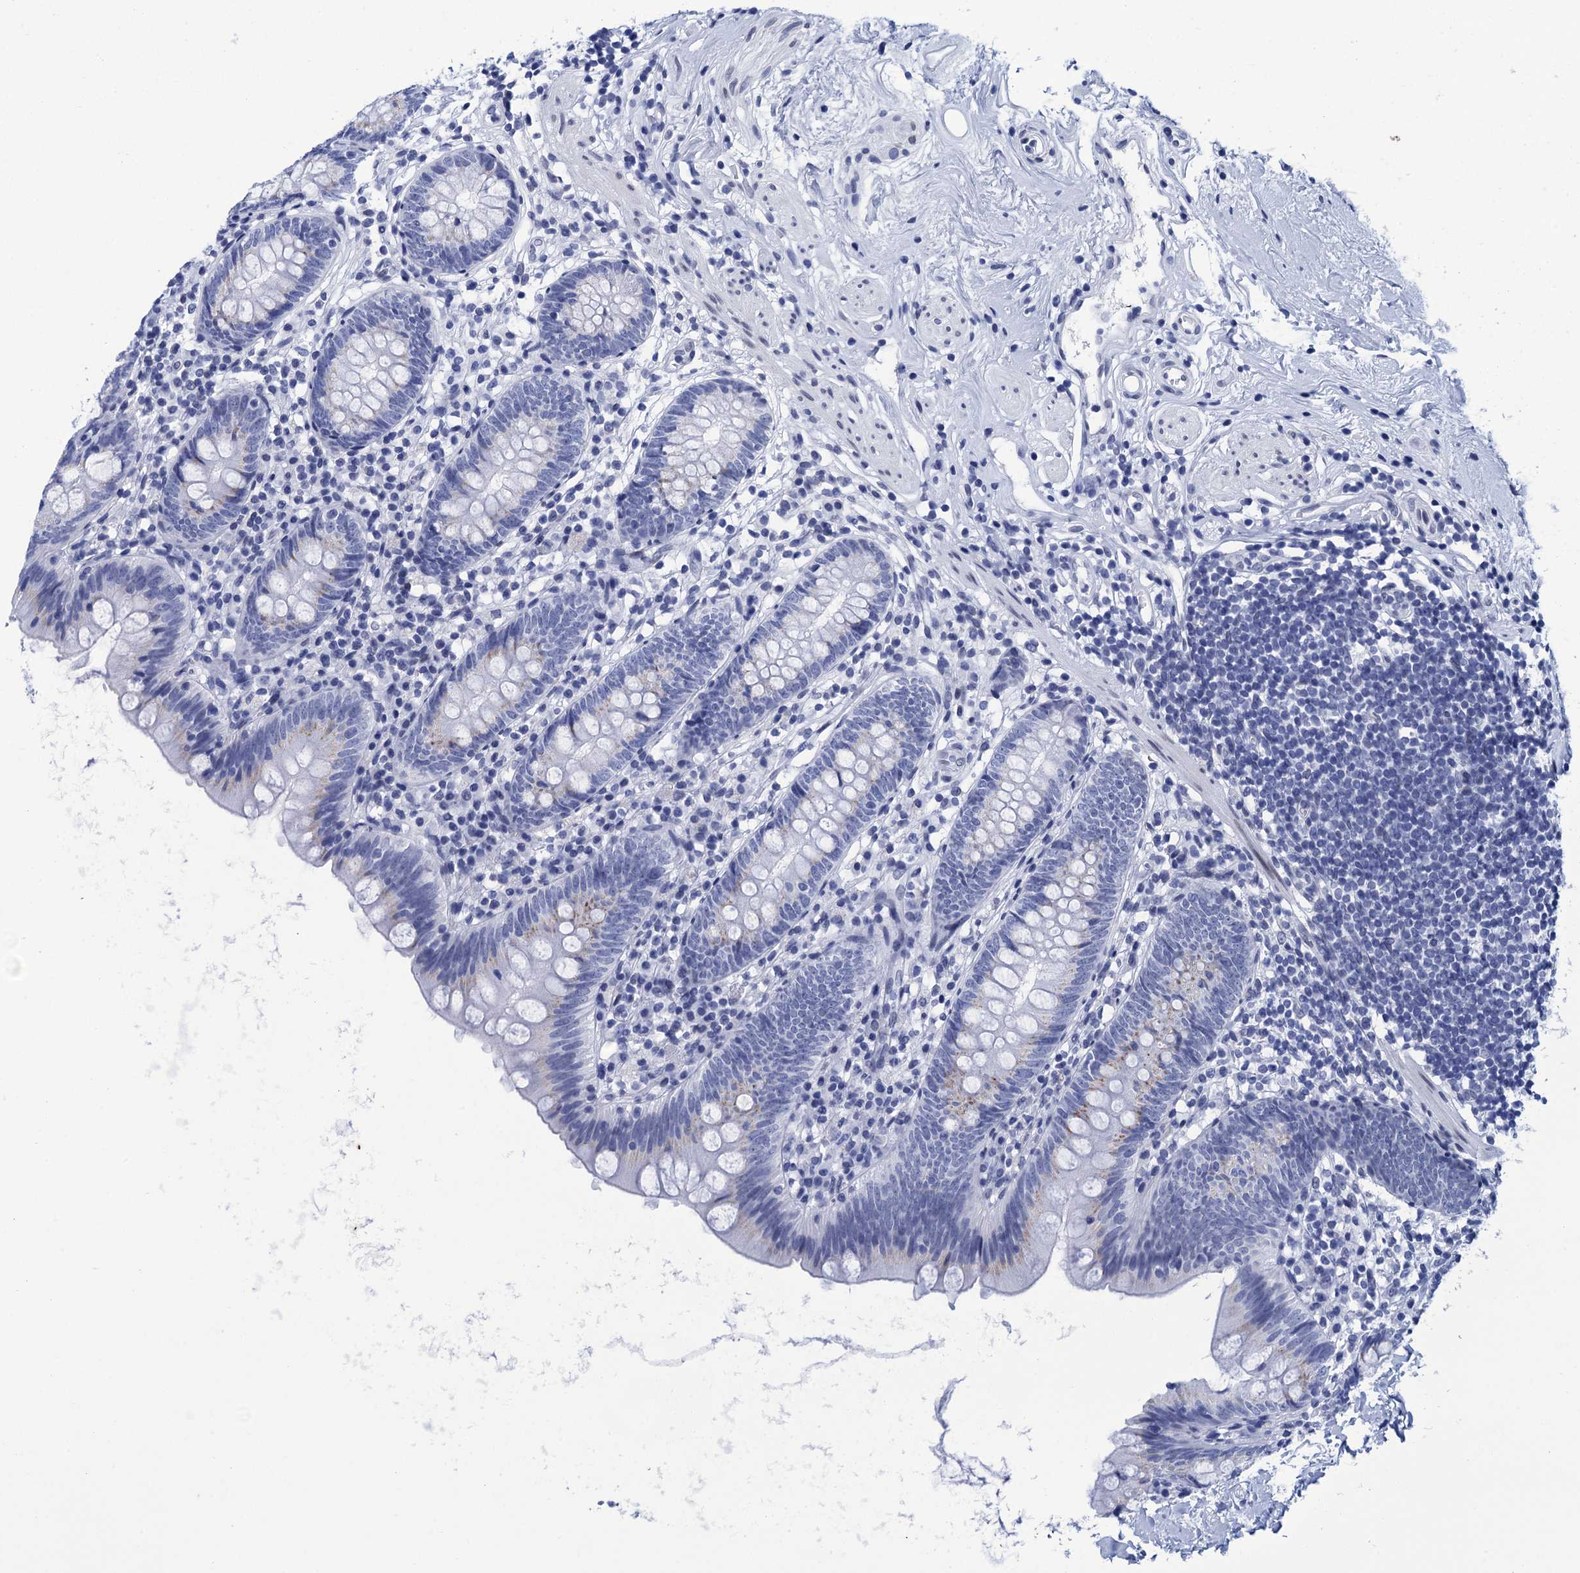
{"staining": {"intensity": "weak", "quantity": "<25%", "location": "cytoplasmic/membranous"}, "tissue": "appendix", "cell_type": "Glandular cells", "image_type": "normal", "snomed": [{"axis": "morphology", "description": "Normal tissue, NOS"}, {"axis": "topography", "description": "Appendix"}], "caption": "Glandular cells show no significant protein positivity in unremarkable appendix. Nuclei are stained in blue.", "gene": "METTL25", "patient": {"sex": "female", "age": 62}}